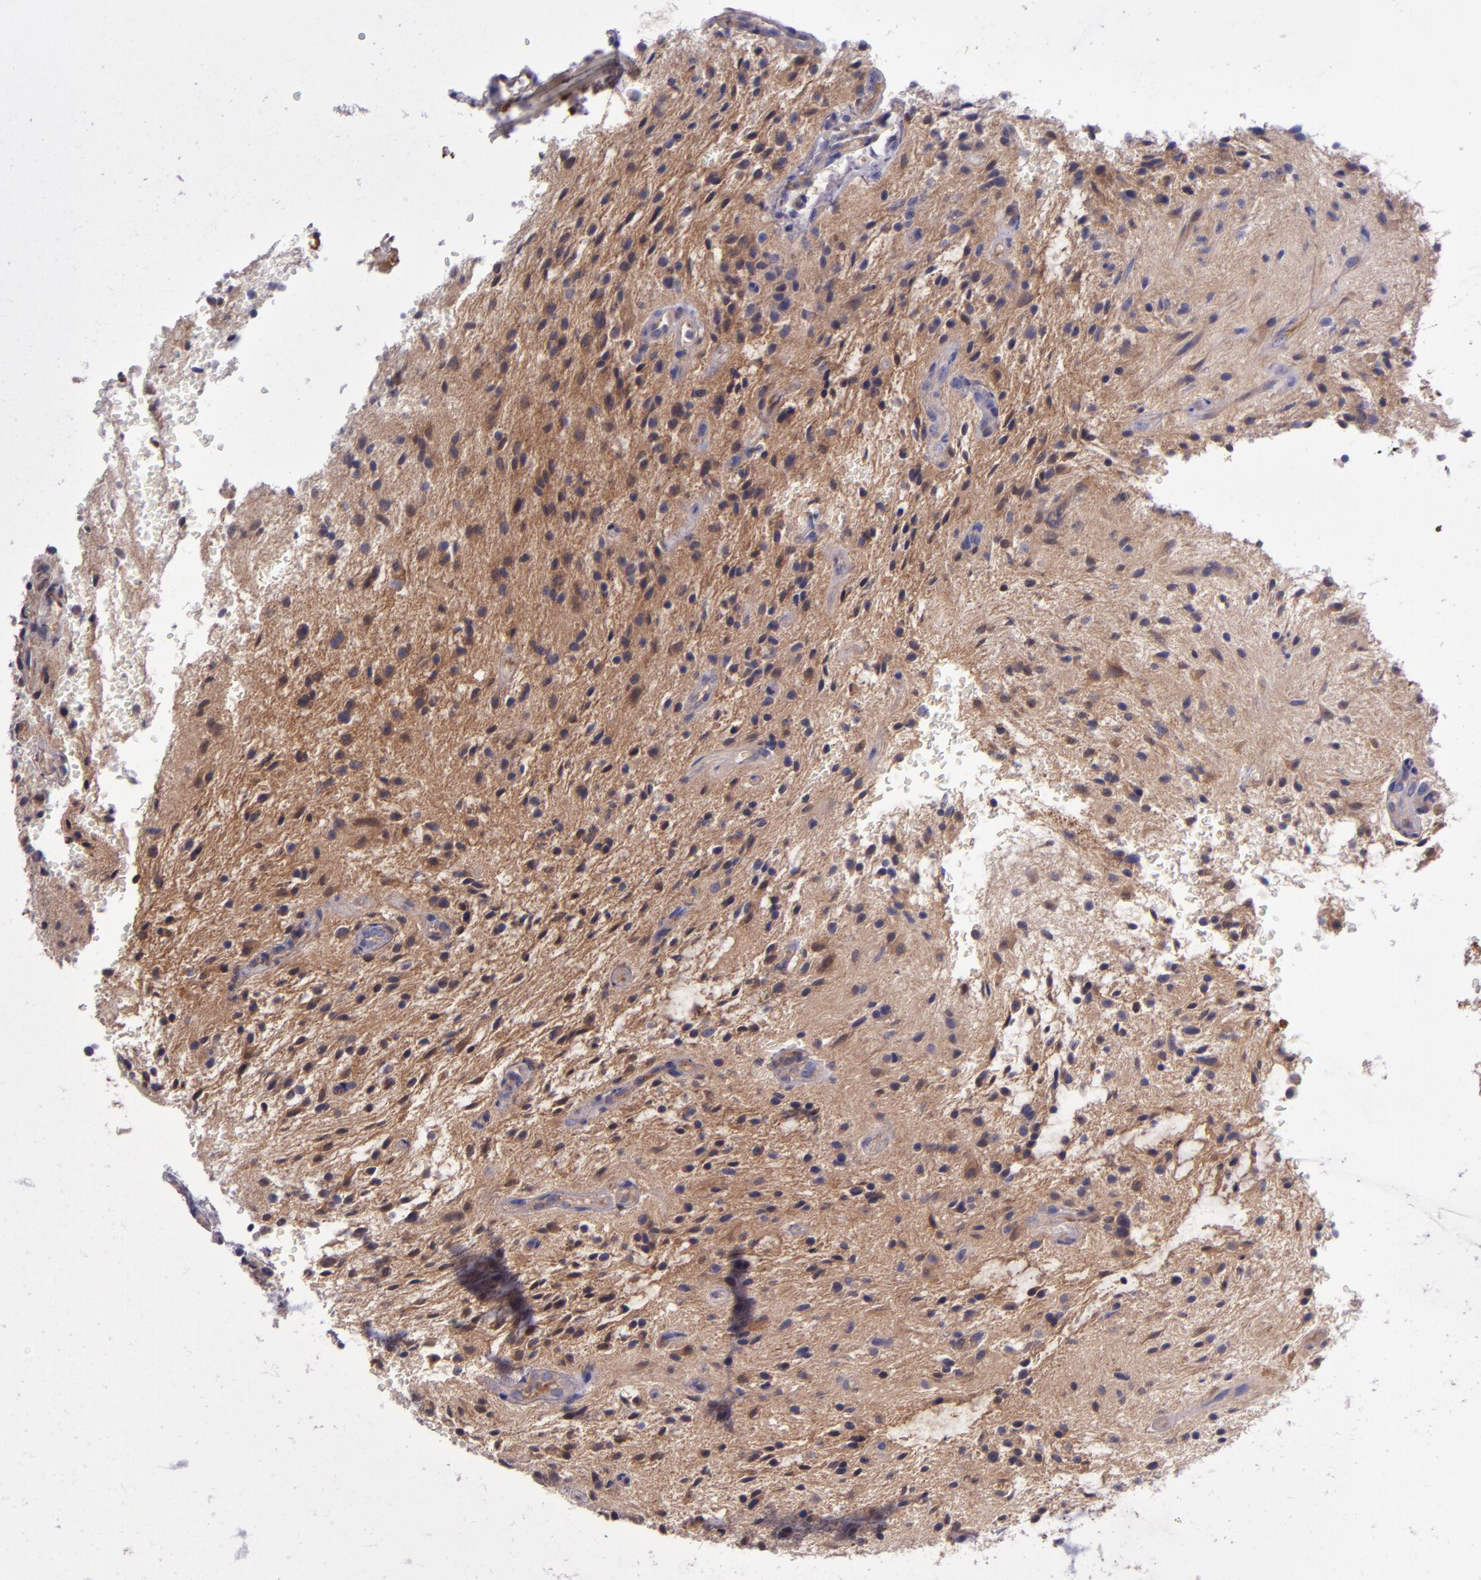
{"staining": {"intensity": "moderate", "quantity": "<25%", "location": "cytoplasmic/membranous"}, "tissue": "glioma", "cell_type": "Tumor cells", "image_type": "cancer", "snomed": [{"axis": "morphology", "description": "Glioma, malignant, NOS"}, {"axis": "topography", "description": "Cerebellum"}], "caption": "Protein expression analysis of human glioma reveals moderate cytoplasmic/membranous expression in about <25% of tumor cells. (brown staining indicates protein expression, while blue staining denotes nuclei).", "gene": "CLEC3B", "patient": {"sex": "female", "age": 10}}